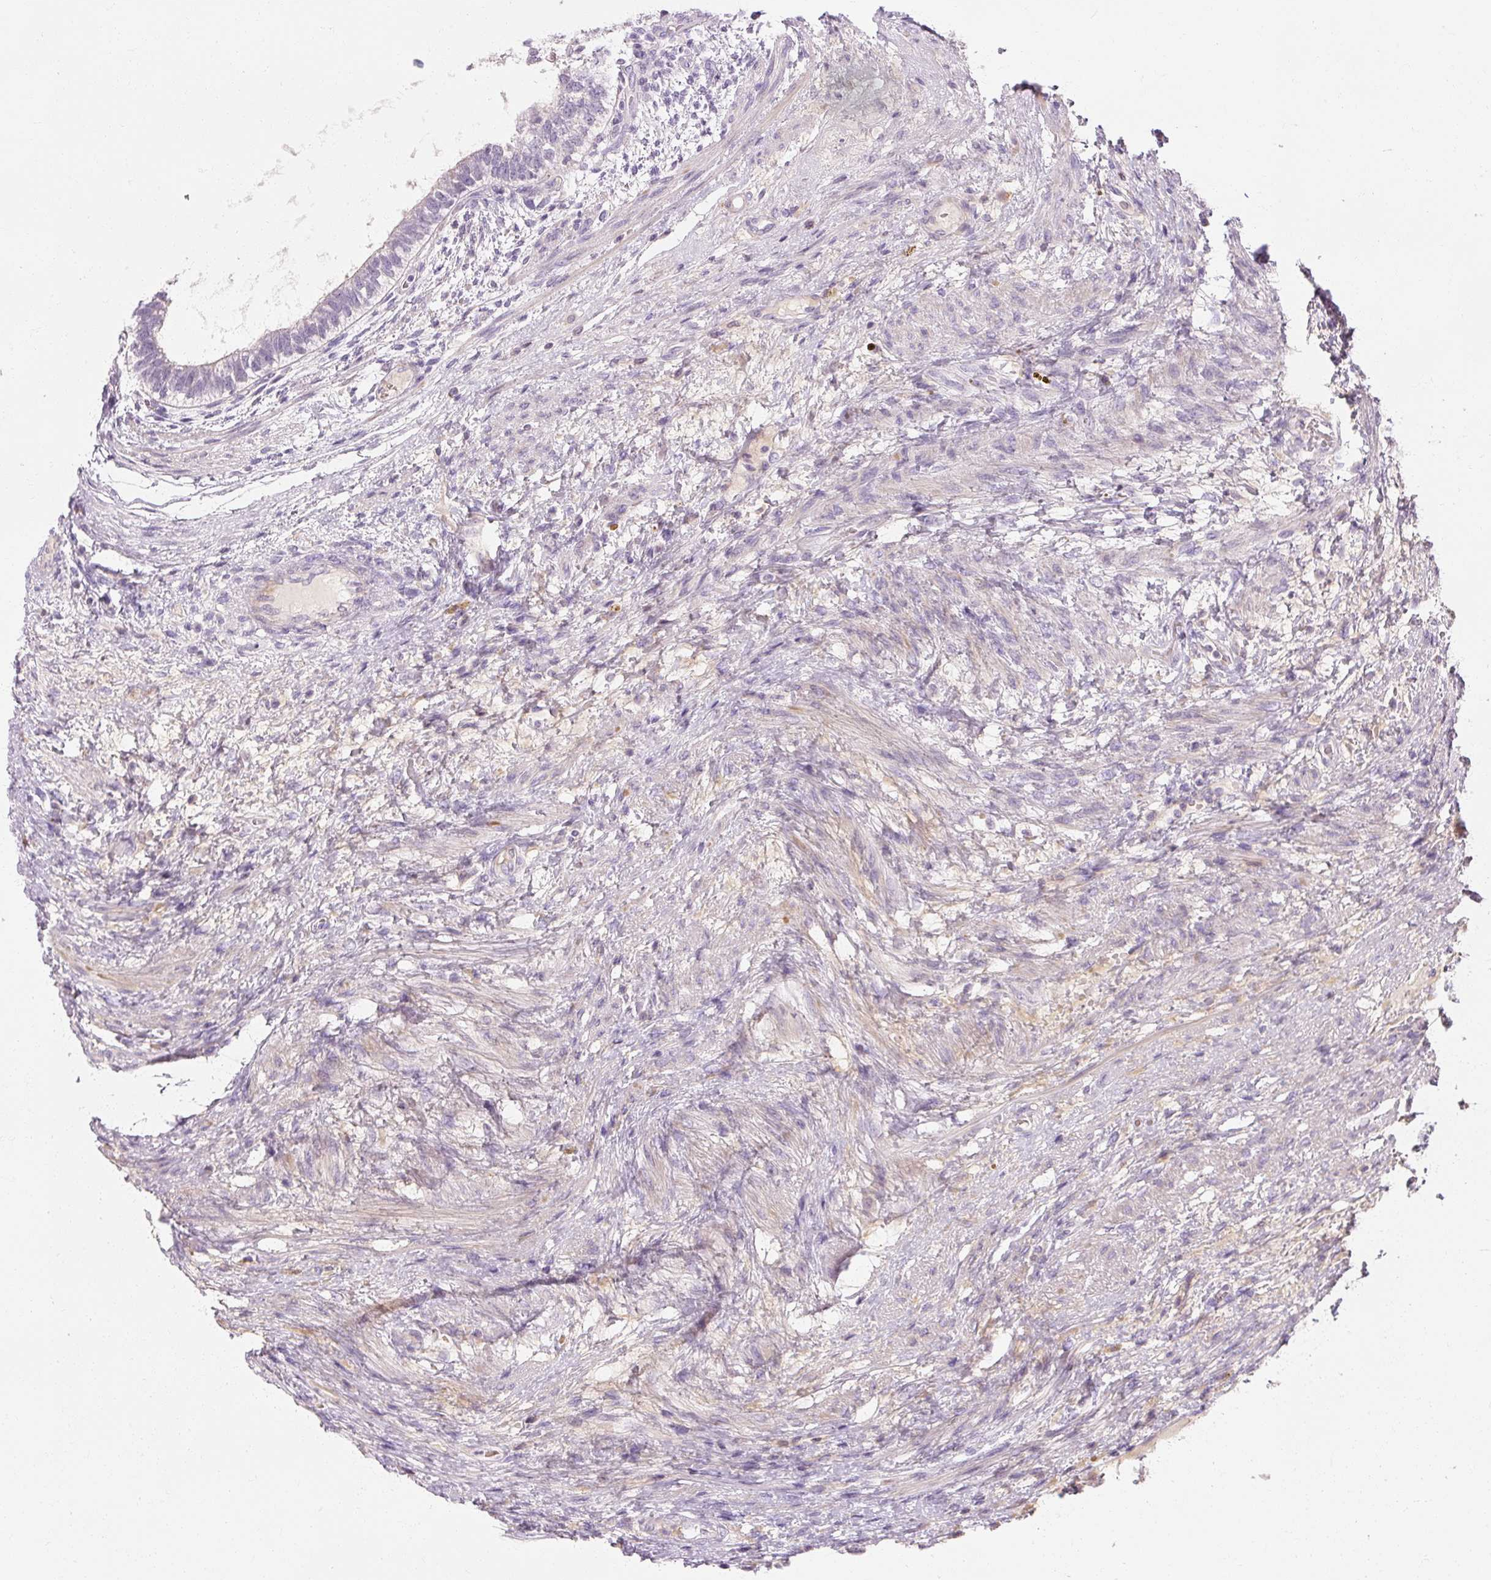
{"staining": {"intensity": "negative", "quantity": "none", "location": "none"}, "tissue": "testis cancer", "cell_type": "Tumor cells", "image_type": "cancer", "snomed": [{"axis": "morphology", "description": "Carcinoma, Embryonal, NOS"}, {"axis": "topography", "description": "Testis"}], "caption": "Immunohistochemistry (IHC) image of human testis cancer (embryonal carcinoma) stained for a protein (brown), which displays no staining in tumor cells.", "gene": "NFE2L3", "patient": {"sex": "male", "age": 26}}